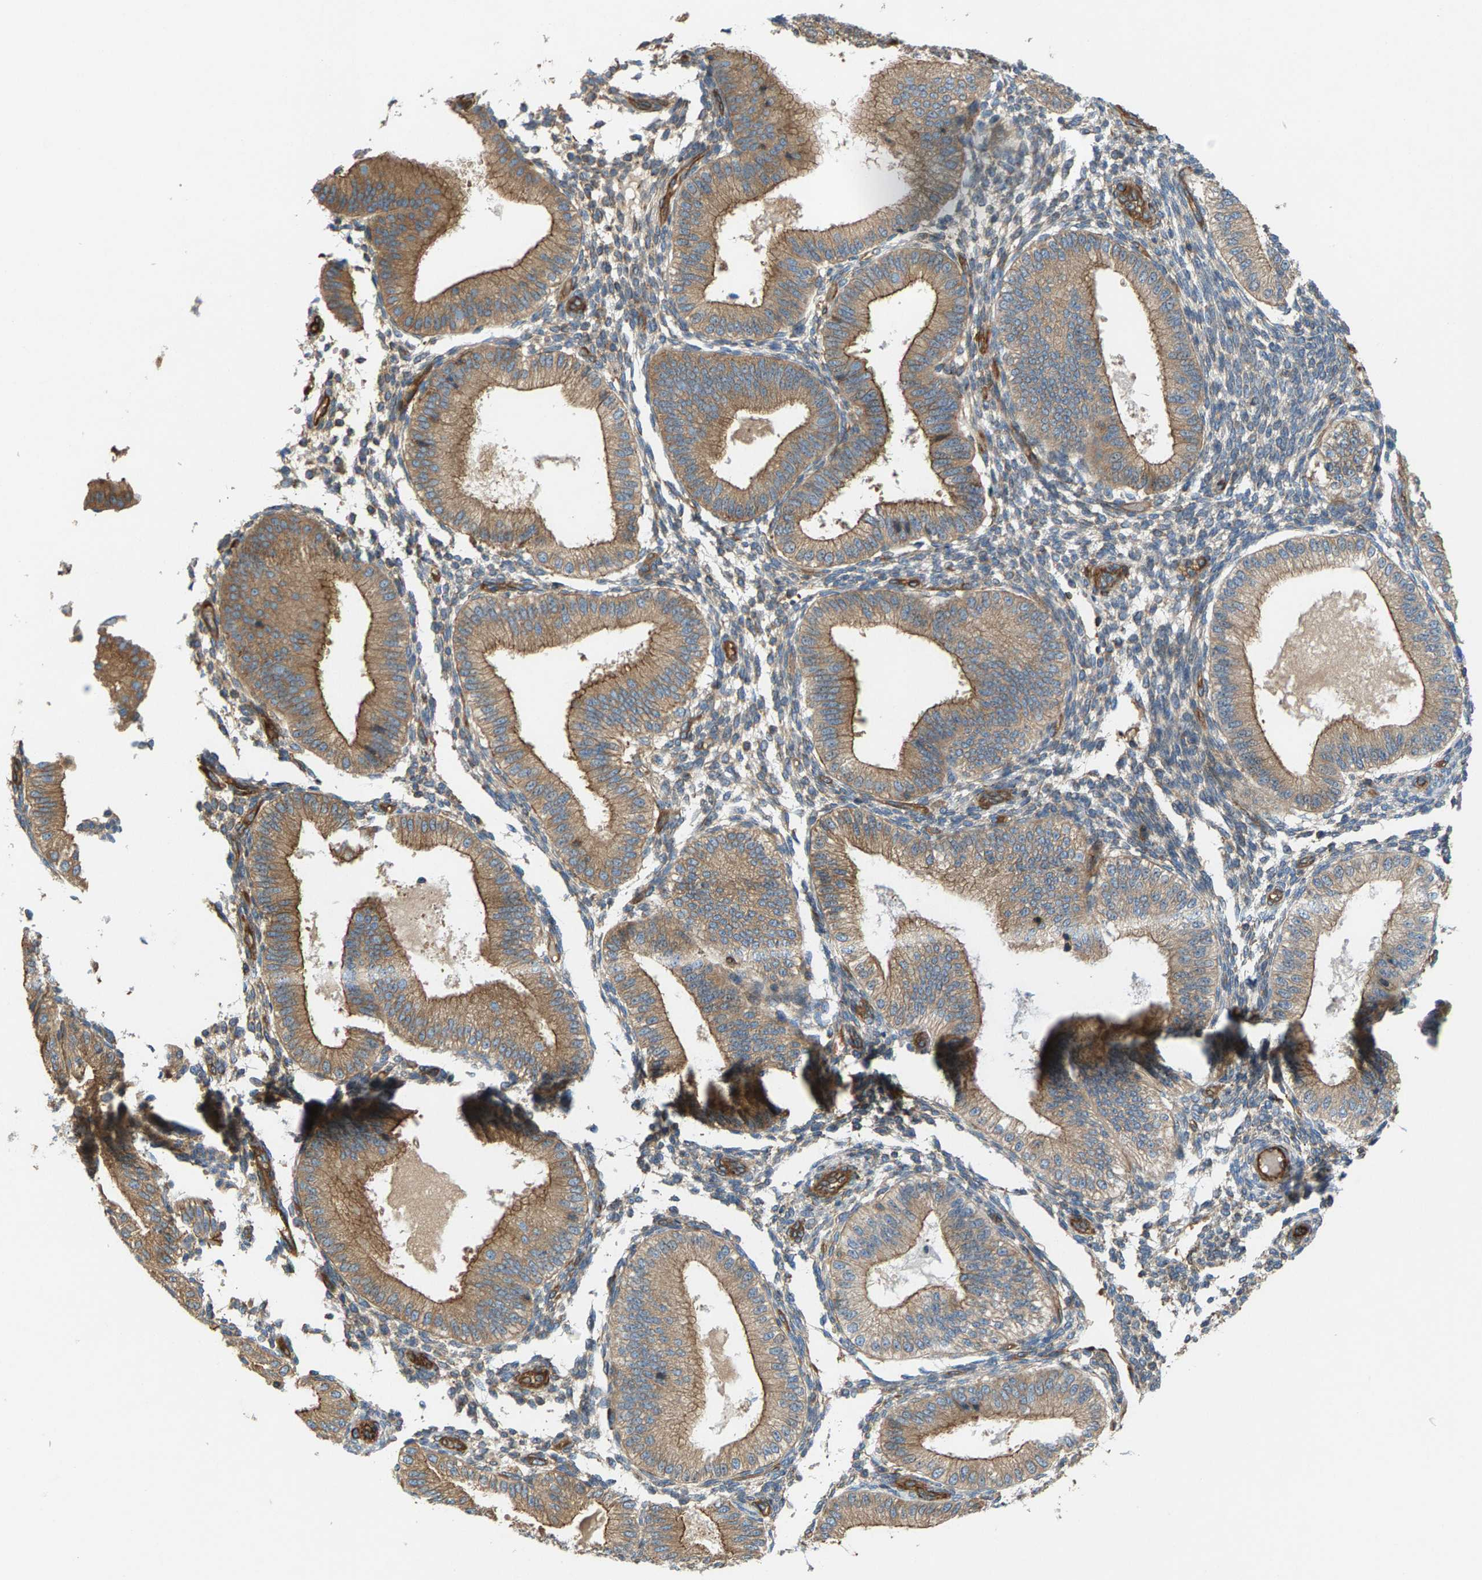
{"staining": {"intensity": "weak", "quantity": "25%-75%", "location": "cytoplasmic/membranous"}, "tissue": "endometrium", "cell_type": "Cells in endometrial stroma", "image_type": "normal", "snomed": [{"axis": "morphology", "description": "Normal tissue, NOS"}, {"axis": "topography", "description": "Endometrium"}], "caption": "A histopathology image showing weak cytoplasmic/membranous staining in approximately 25%-75% of cells in endometrial stroma in benign endometrium, as visualized by brown immunohistochemical staining.", "gene": "PDCL", "patient": {"sex": "female", "age": 39}}